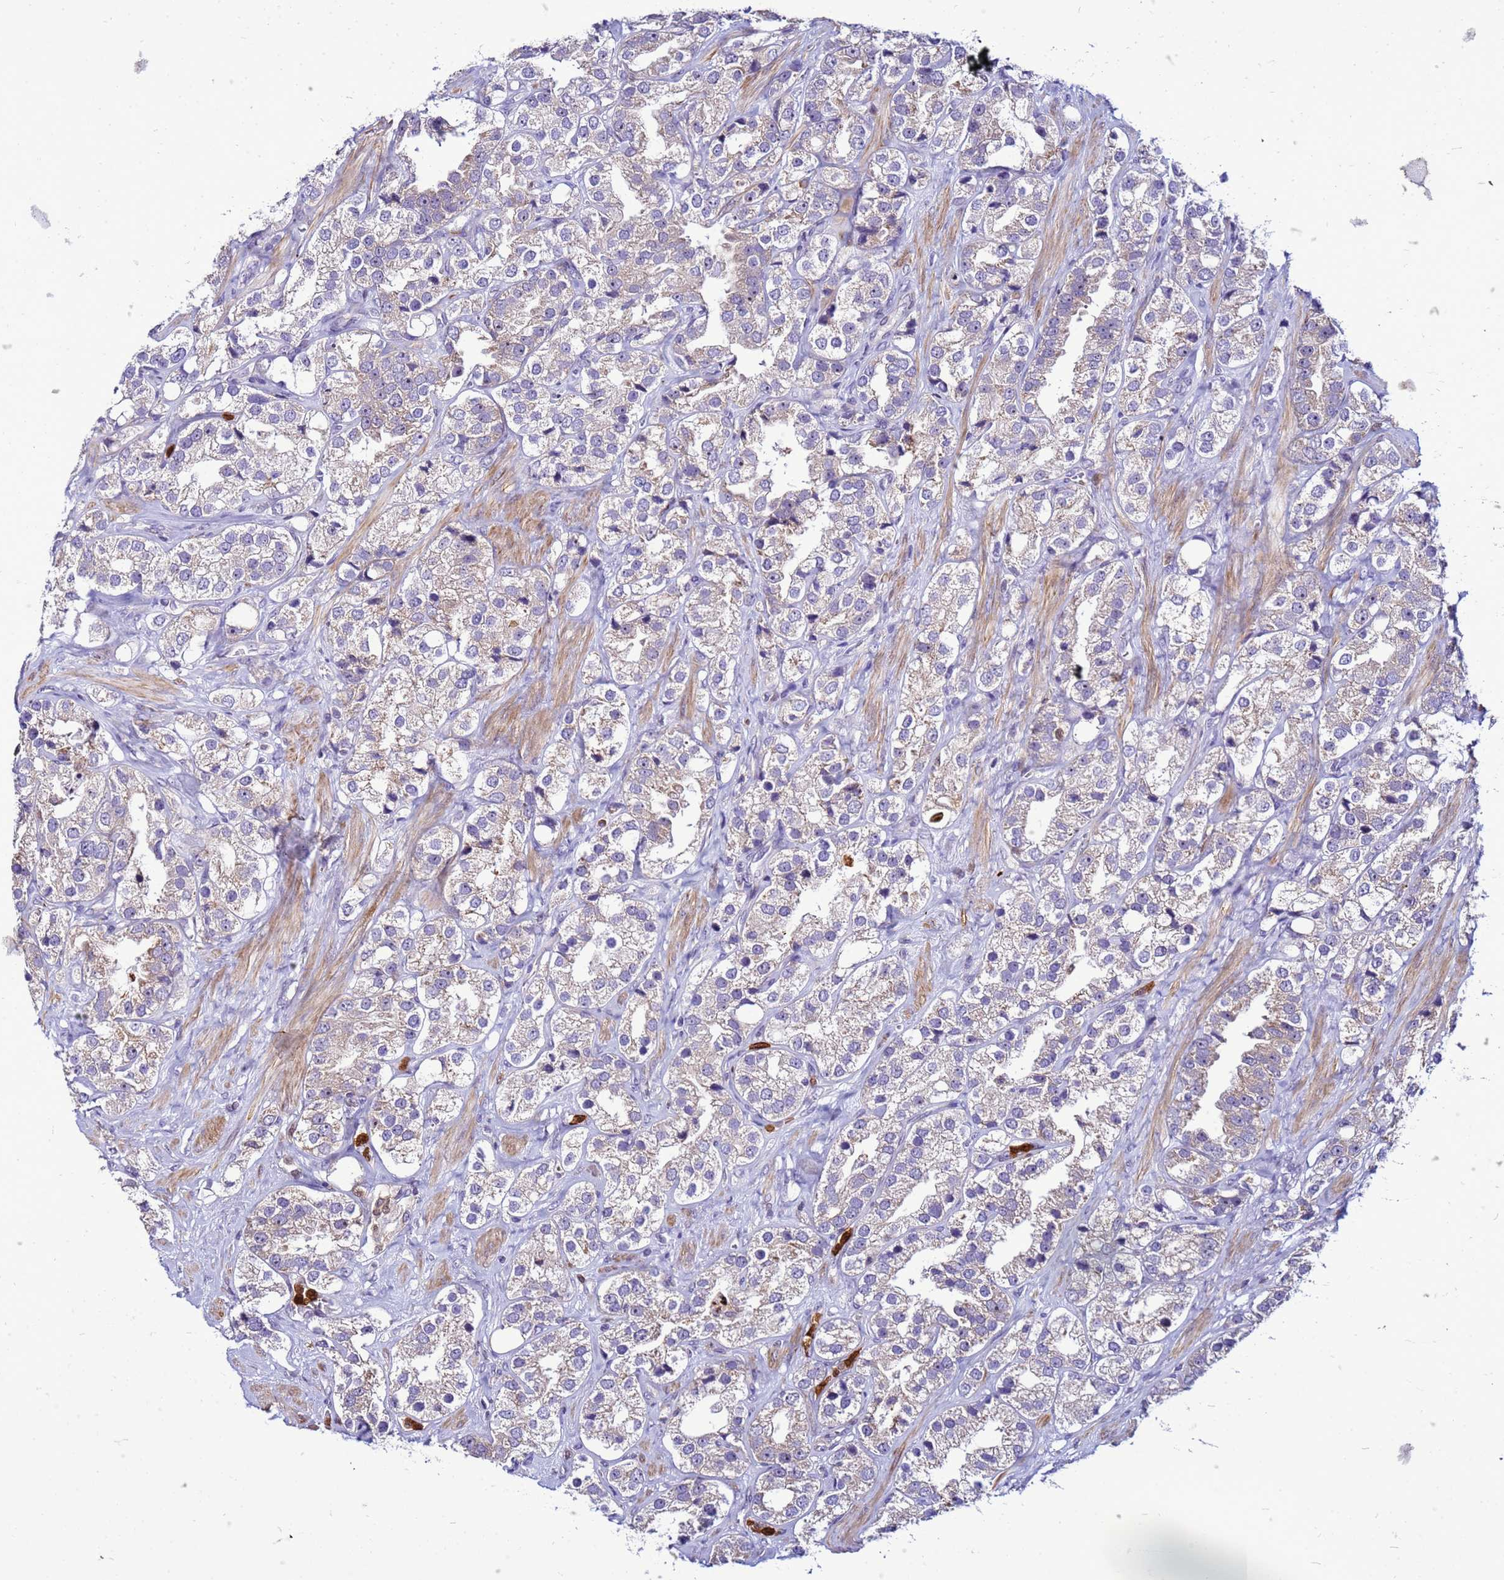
{"staining": {"intensity": "negative", "quantity": "none", "location": "none"}, "tissue": "prostate cancer", "cell_type": "Tumor cells", "image_type": "cancer", "snomed": [{"axis": "morphology", "description": "Adenocarcinoma, NOS"}, {"axis": "topography", "description": "Prostate"}], "caption": "Immunohistochemistry micrograph of neoplastic tissue: prostate cancer stained with DAB displays no significant protein positivity in tumor cells.", "gene": "VPS4B", "patient": {"sex": "male", "age": 79}}